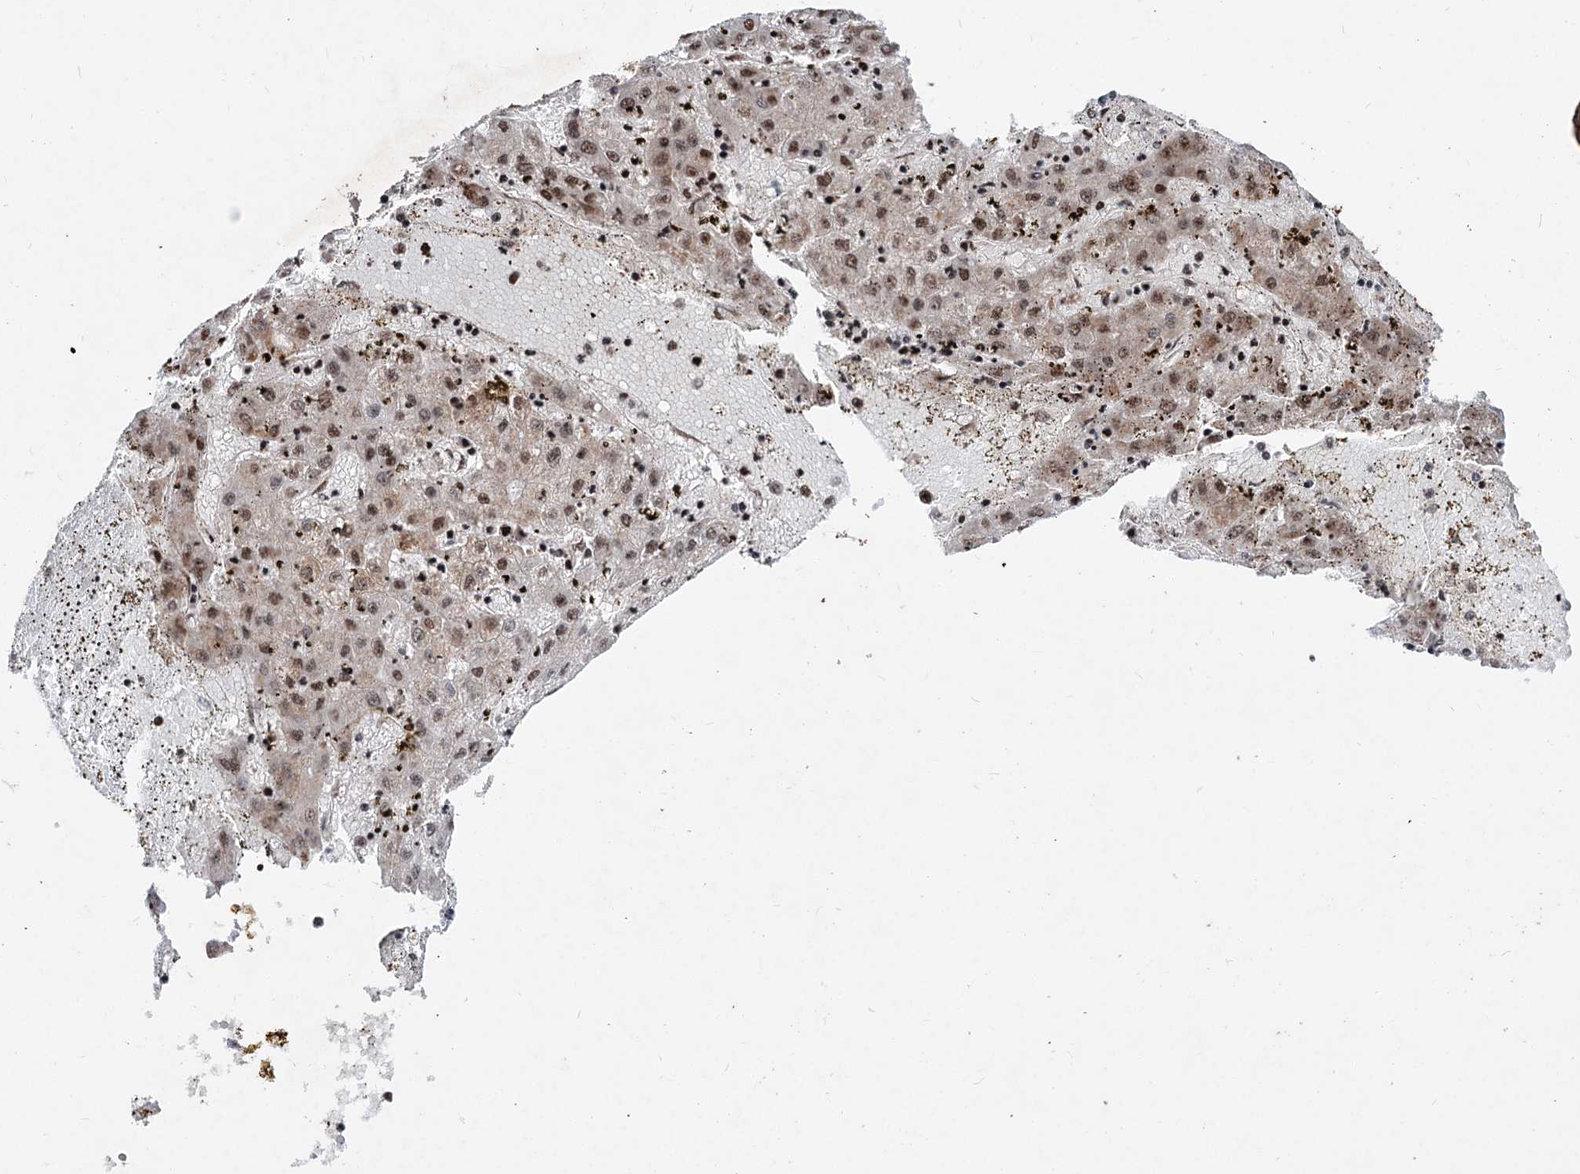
{"staining": {"intensity": "moderate", "quantity": ">75%", "location": "nuclear"}, "tissue": "liver cancer", "cell_type": "Tumor cells", "image_type": "cancer", "snomed": [{"axis": "morphology", "description": "Carcinoma, Hepatocellular, NOS"}, {"axis": "topography", "description": "Liver"}], "caption": "DAB (3,3'-diaminobenzidine) immunohistochemical staining of liver cancer (hepatocellular carcinoma) reveals moderate nuclear protein positivity in about >75% of tumor cells.", "gene": "MAML1", "patient": {"sex": "male", "age": 72}}